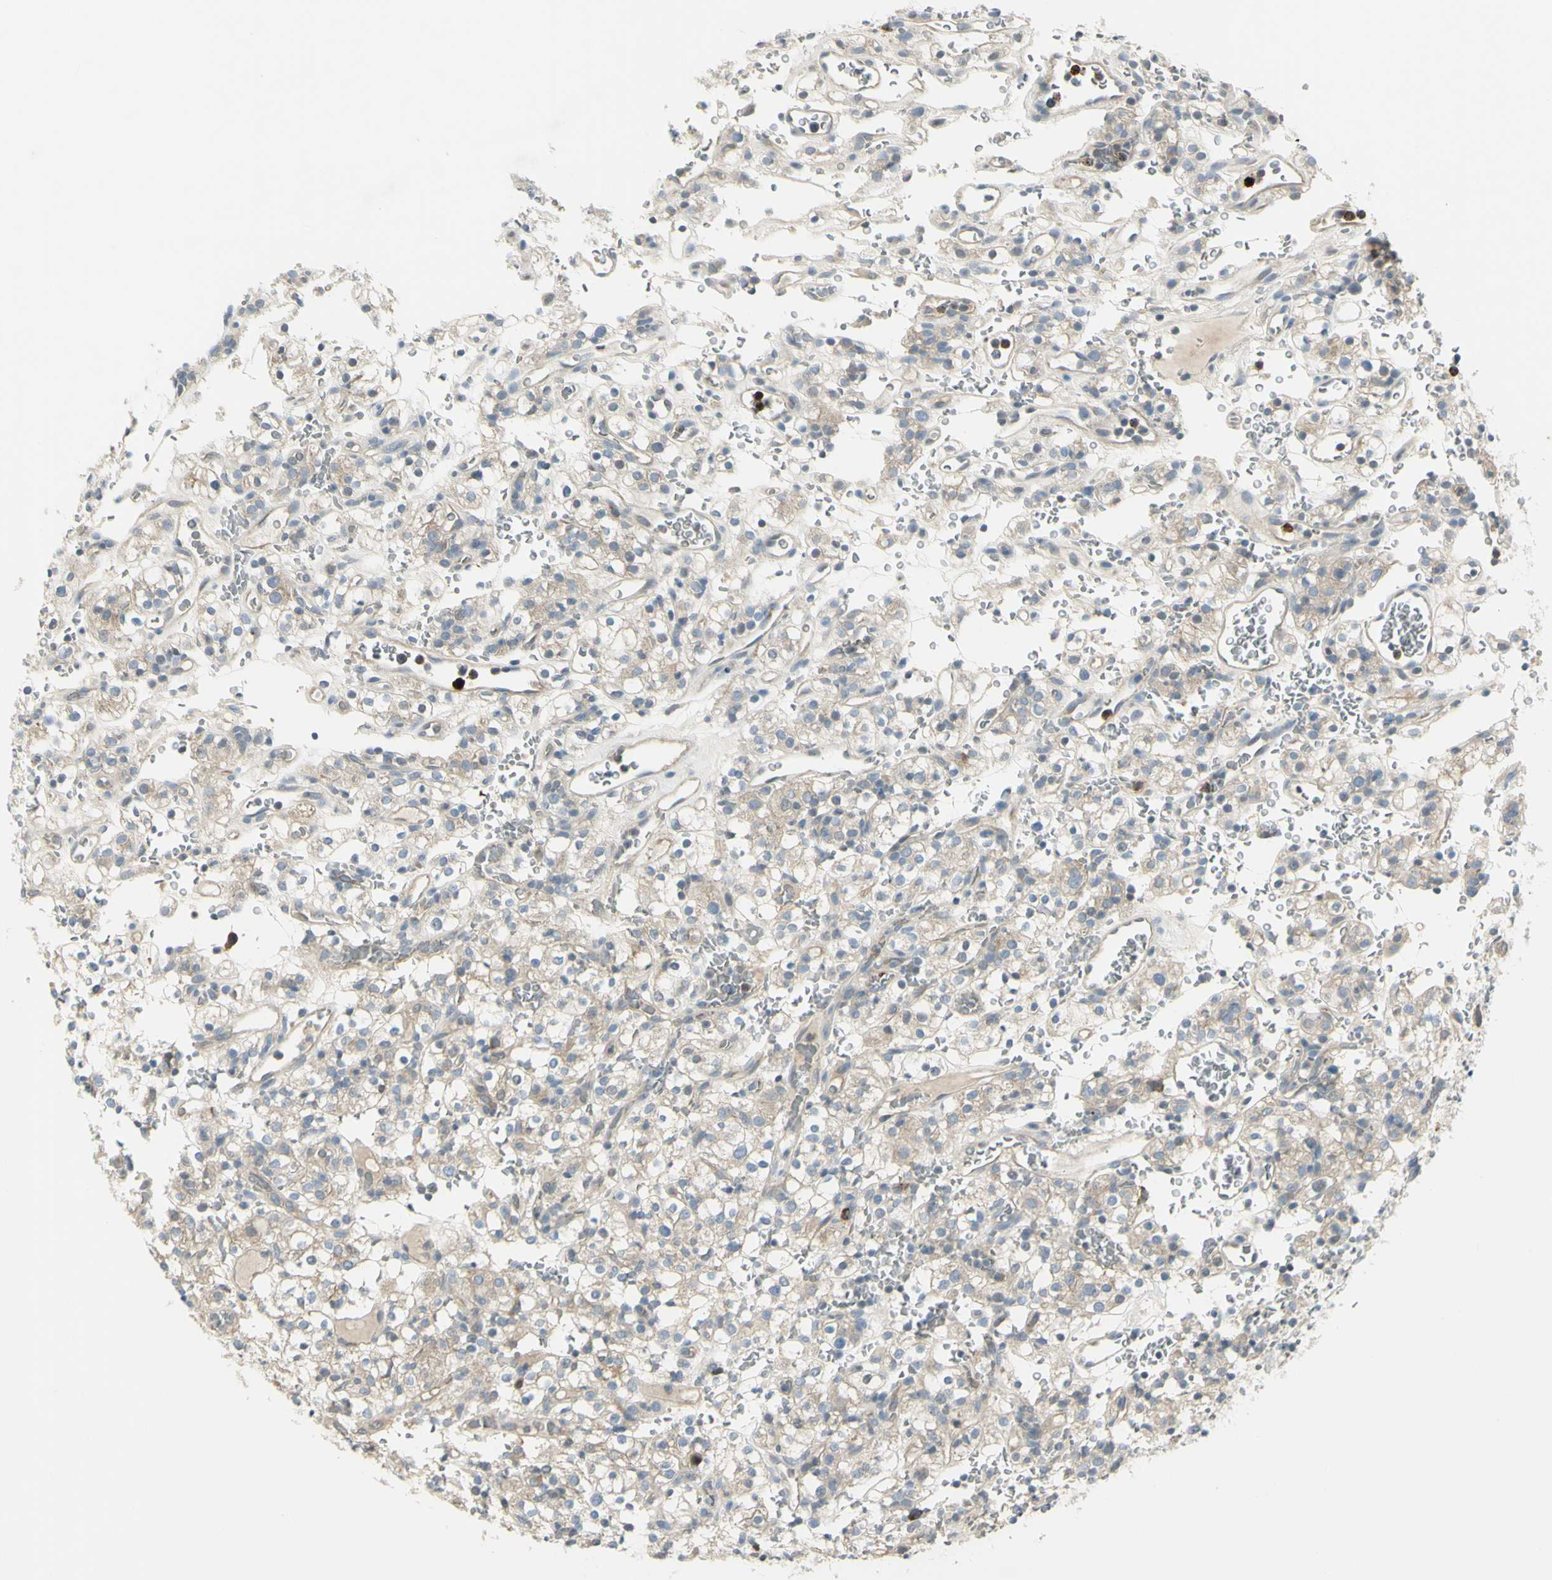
{"staining": {"intensity": "weak", "quantity": "25%-75%", "location": "cytoplasmic/membranous"}, "tissue": "renal cancer", "cell_type": "Tumor cells", "image_type": "cancer", "snomed": [{"axis": "morphology", "description": "Normal tissue, NOS"}, {"axis": "morphology", "description": "Adenocarcinoma, NOS"}, {"axis": "topography", "description": "Kidney"}], "caption": "DAB immunohistochemical staining of human adenocarcinoma (renal) reveals weak cytoplasmic/membranous protein positivity in about 25%-75% of tumor cells. Nuclei are stained in blue.", "gene": "CCNB2", "patient": {"sex": "female", "age": 72}}